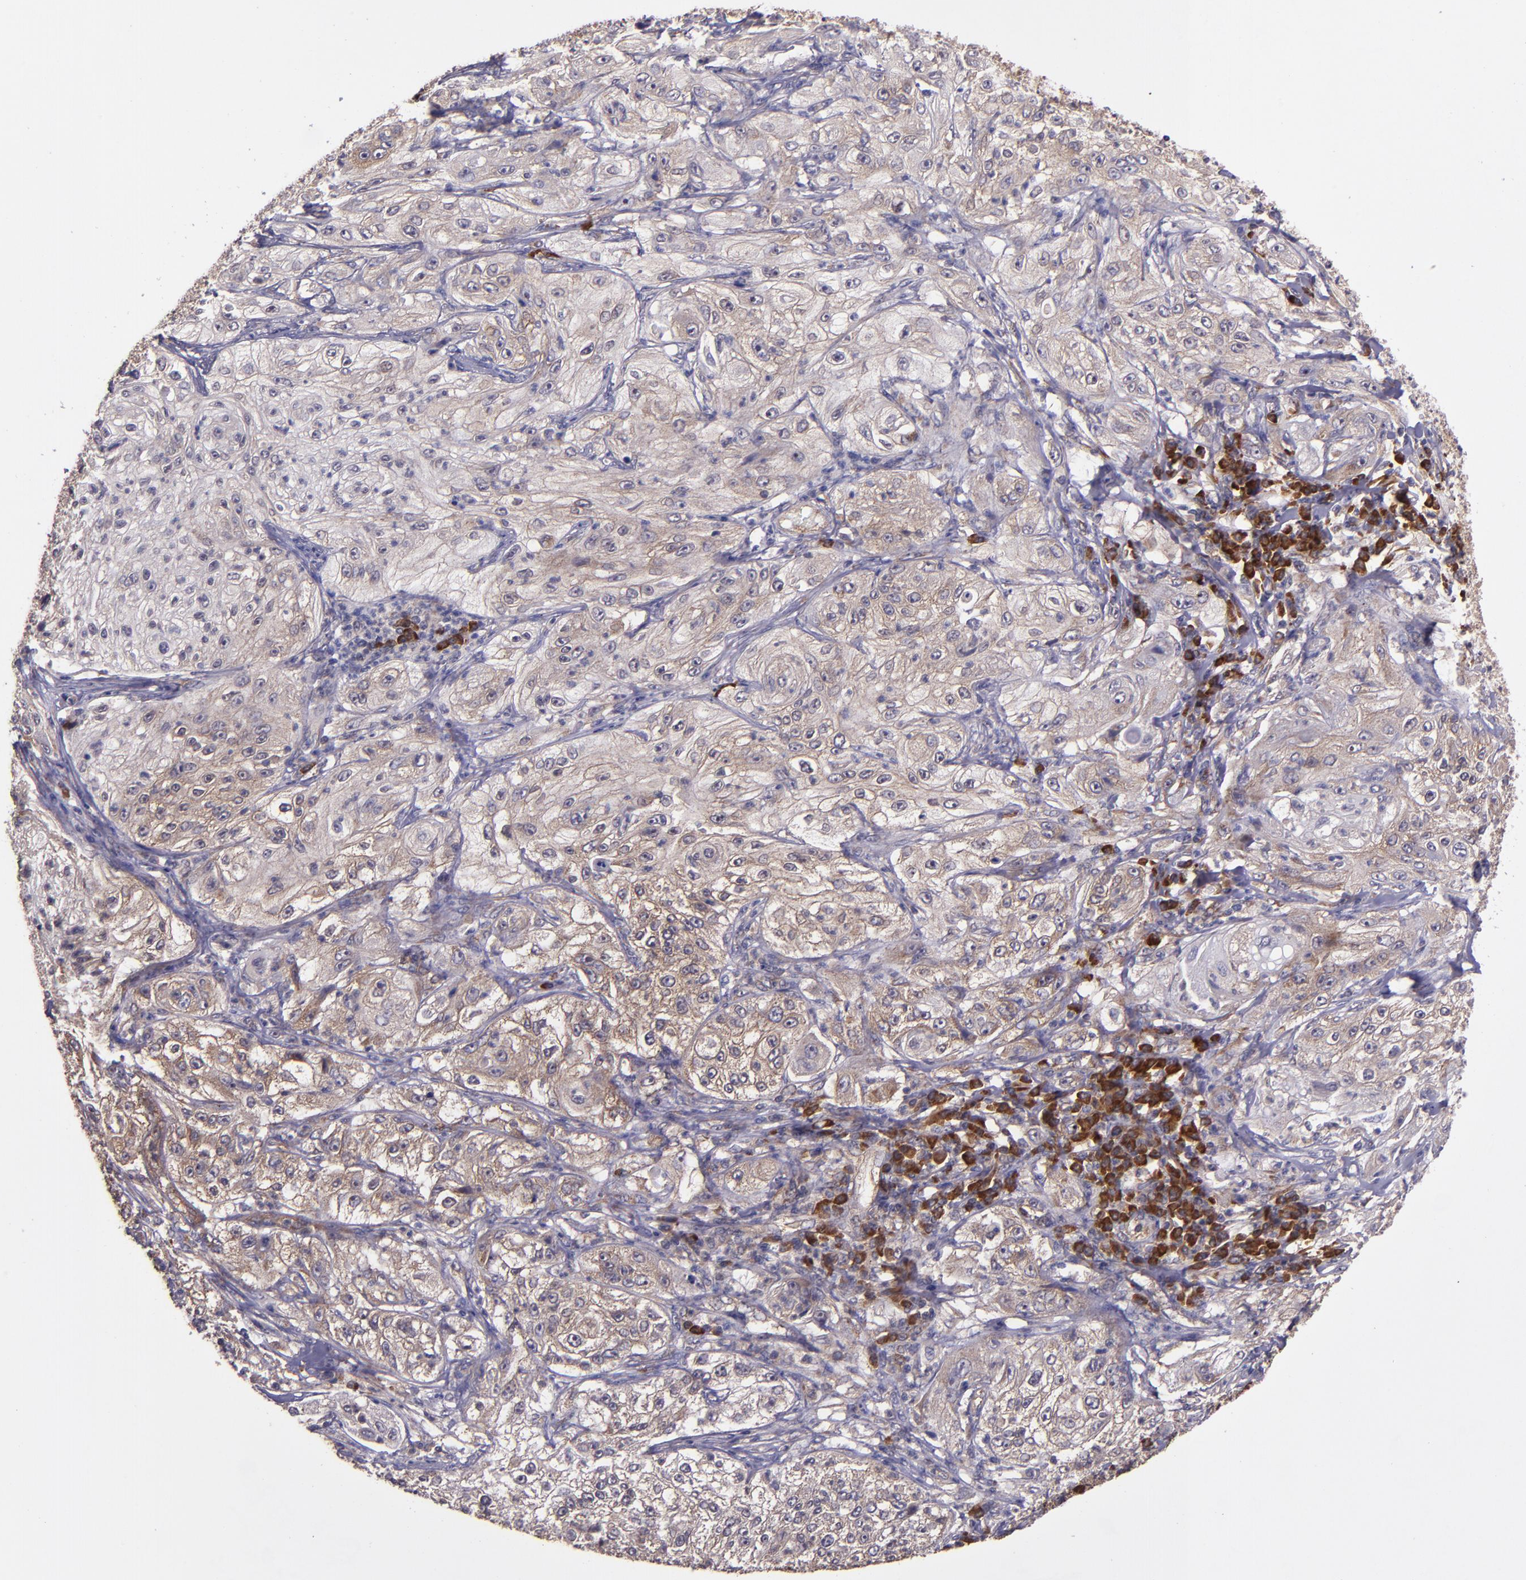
{"staining": {"intensity": "moderate", "quantity": ">75%", "location": "cytoplasmic/membranous"}, "tissue": "lung cancer", "cell_type": "Tumor cells", "image_type": "cancer", "snomed": [{"axis": "morphology", "description": "Inflammation, NOS"}, {"axis": "morphology", "description": "Squamous cell carcinoma, NOS"}, {"axis": "topography", "description": "Lymph node"}, {"axis": "topography", "description": "Soft tissue"}, {"axis": "topography", "description": "Lung"}], "caption": "This is an image of IHC staining of lung cancer (squamous cell carcinoma), which shows moderate positivity in the cytoplasmic/membranous of tumor cells.", "gene": "USP51", "patient": {"sex": "male", "age": 66}}